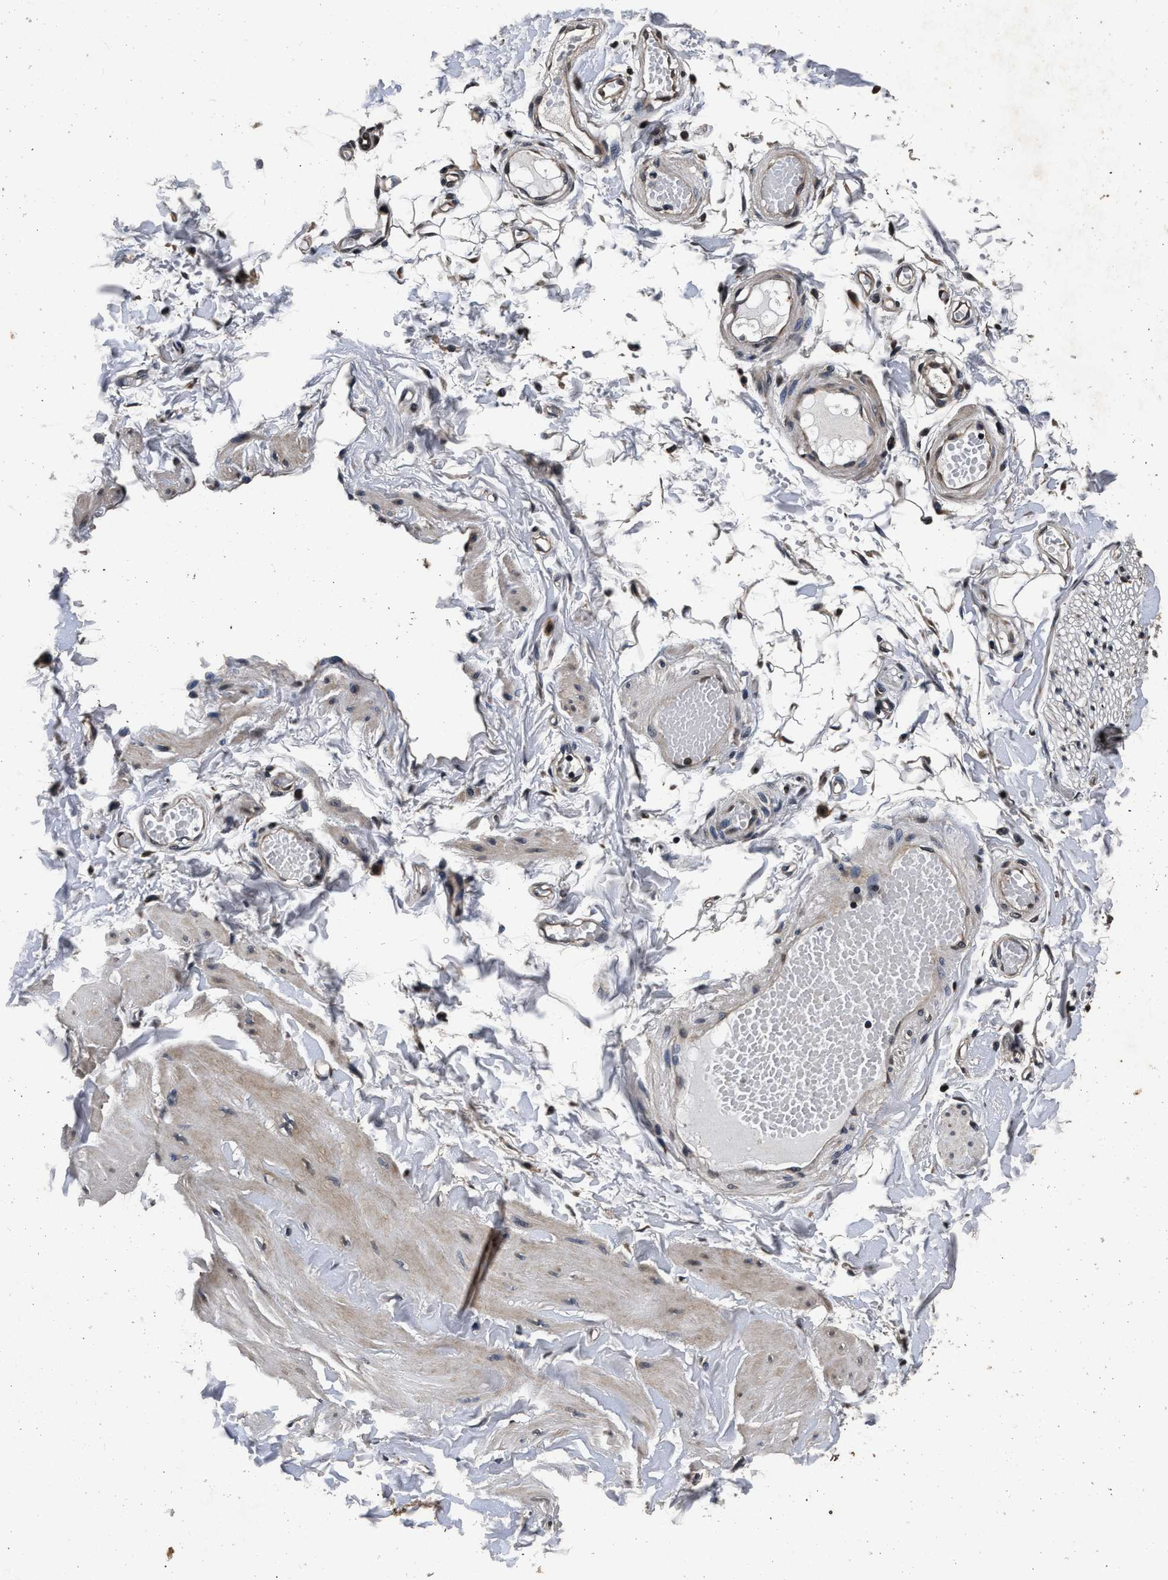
{"staining": {"intensity": "weak", "quantity": "25%-75%", "location": "nuclear"}, "tissue": "adipose tissue", "cell_type": "Adipocytes", "image_type": "normal", "snomed": [{"axis": "morphology", "description": "Normal tissue, NOS"}, {"axis": "topography", "description": "Adipose tissue"}, {"axis": "topography", "description": "Vascular tissue"}, {"axis": "topography", "description": "Peripheral nerve tissue"}], "caption": "Protein analysis of normal adipose tissue demonstrates weak nuclear staining in approximately 25%-75% of adipocytes. (DAB (3,3'-diaminobenzidine) = brown stain, brightfield microscopy at high magnification).", "gene": "CSTF1", "patient": {"sex": "male", "age": 25}}